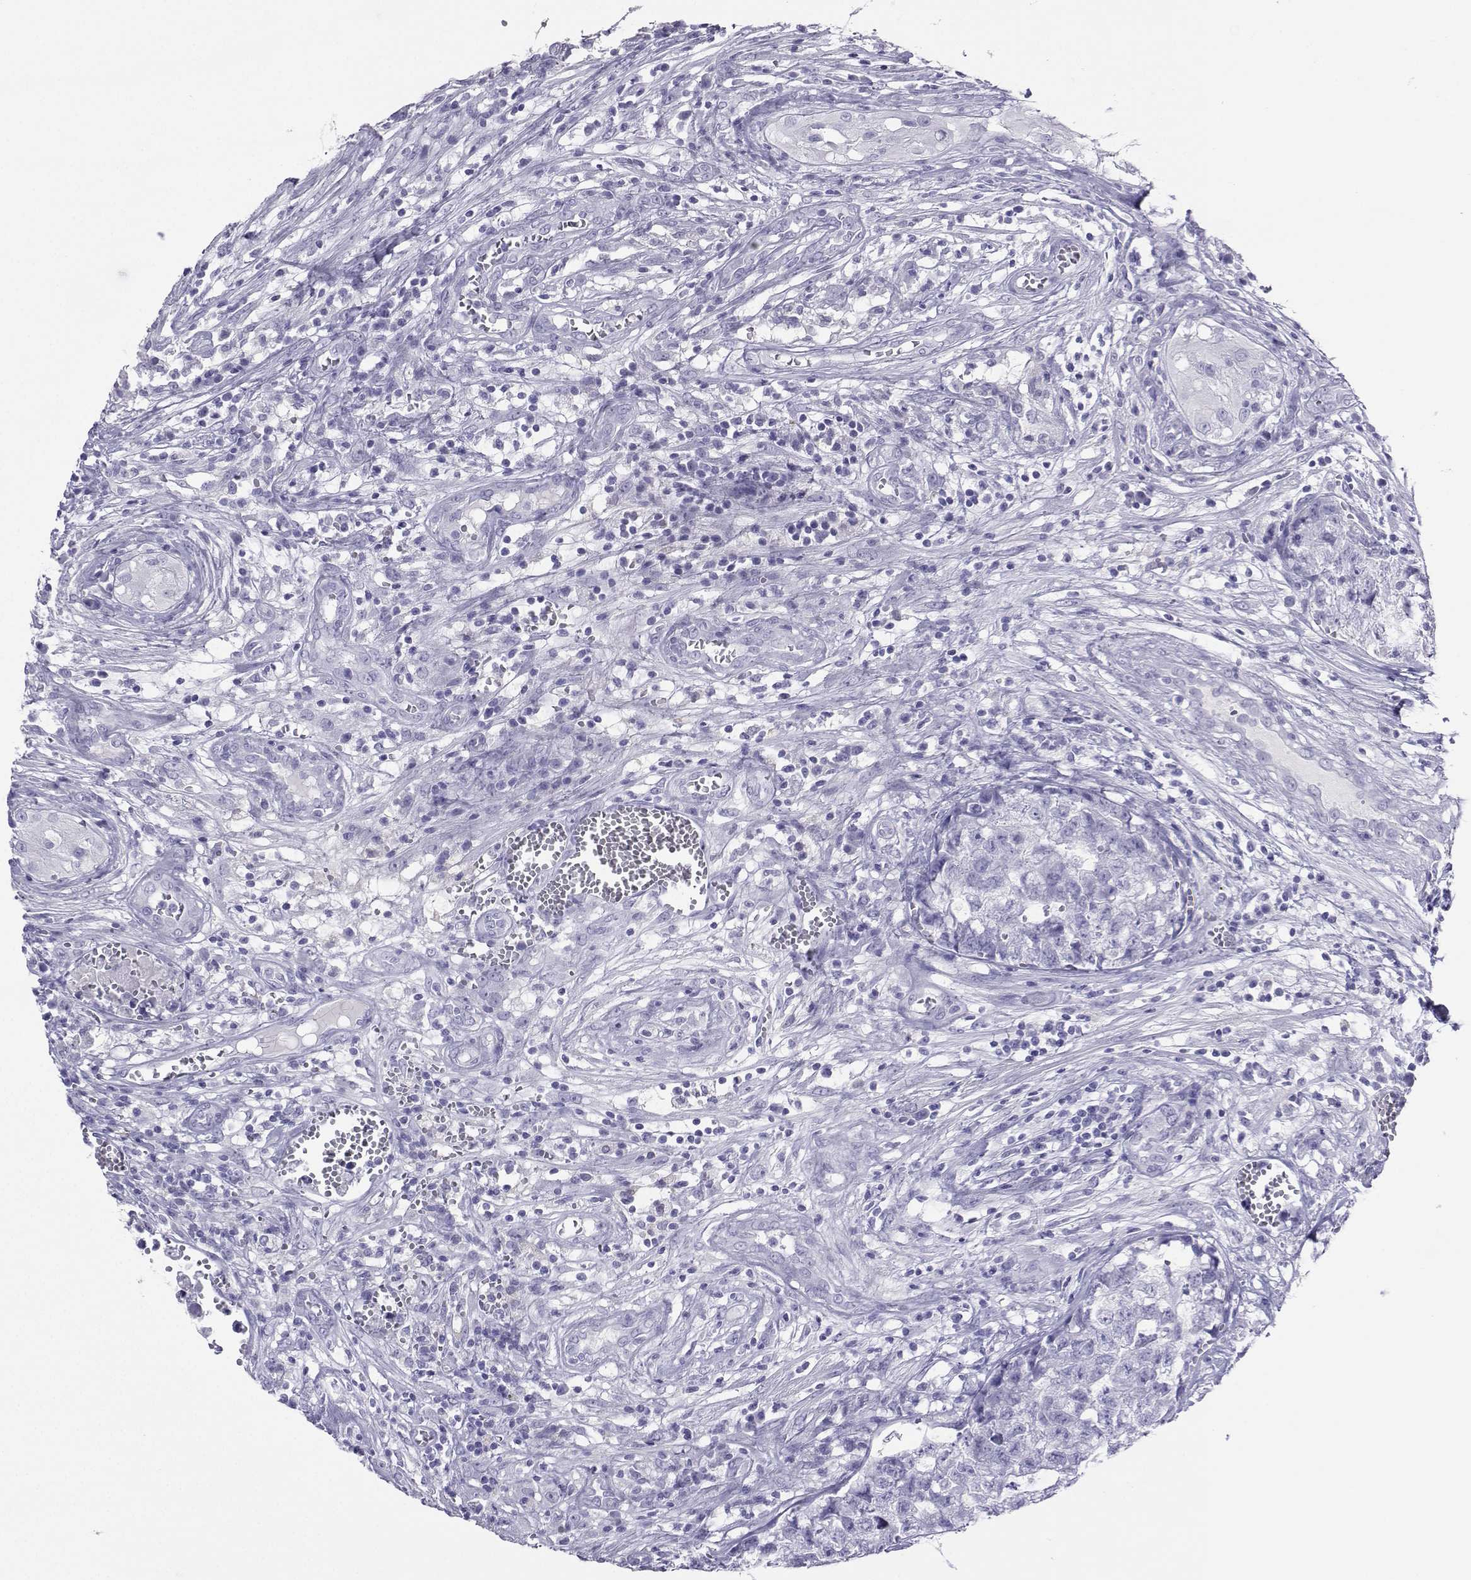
{"staining": {"intensity": "negative", "quantity": "none", "location": "none"}, "tissue": "testis cancer", "cell_type": "Tumor cells", "image_type": "cancer", "snomed": [{"axis": "morphology", "description": "Seminoma, NOS"}, {"axis": "morphology", "description": "Carcinoma, Embryonal, NOS"}, {"axis": "topography", "description": "Testis"}], "caption": "Tumor cells show no significant expression in testis cancer (embryonal carcinoma). The staining was performed using DAB to visualize the protein expression in brown, while the nuclei were stained in blue with hematoxylin (Magnification: 20x).", "gene": "LORICRIN", "patient": {"sex": "male", "age": 22}}